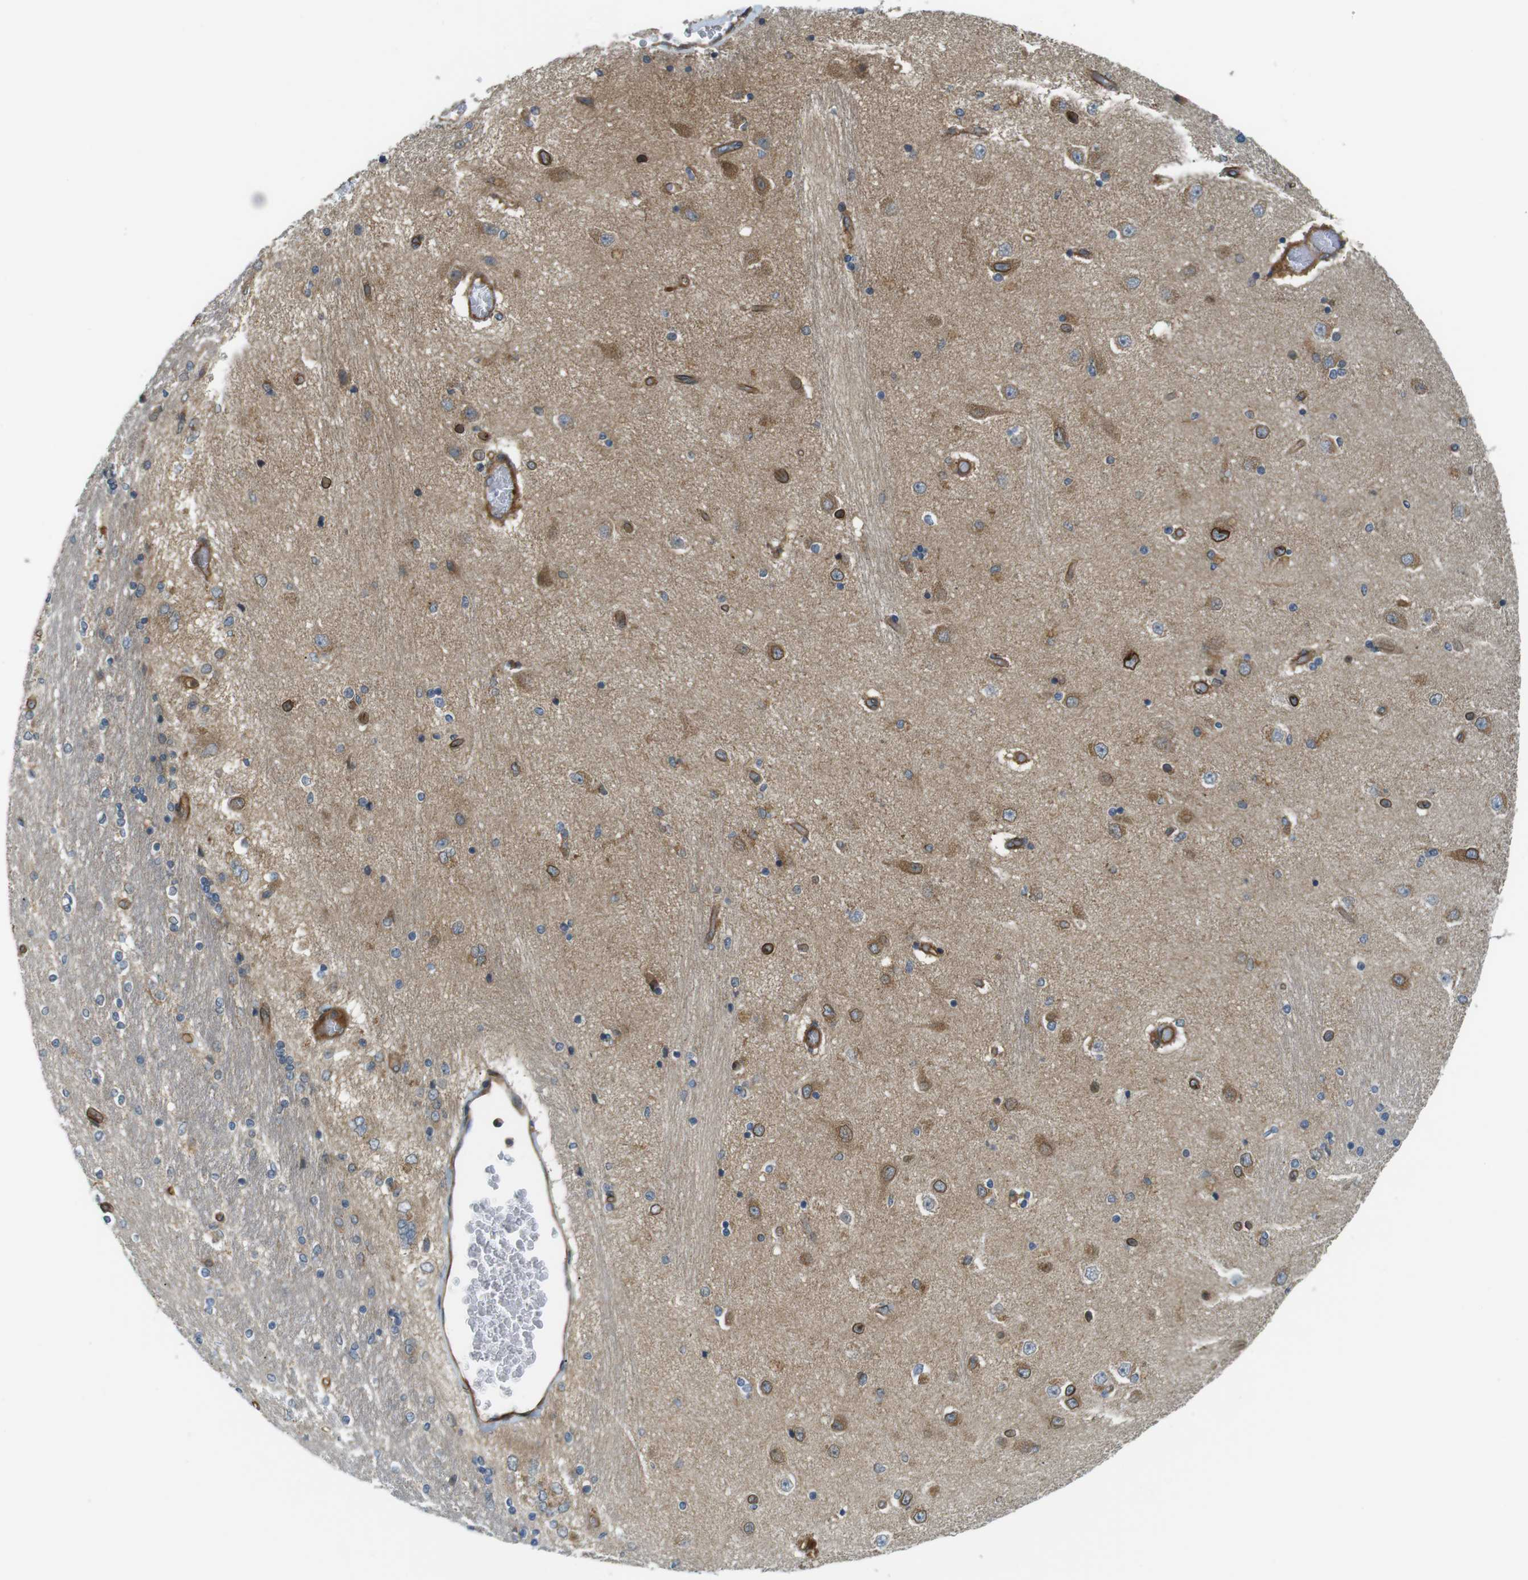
{"staining": {"intensity": "strong", "quantity": "<25%", "location": "cytoplasmic/membranous,nuclear"}, "tissue": "hippocampus", "cell_type": "Glial cells", "image_type": "normal", "snomed": [{"axis": "morphology", "description": "Normal tissue, NOS"}, {"axis": "topography", "description": "Hippocampus"}], "caption": "A high-resolution photomicrograph shows IHC staining of unremarkable hippocampus, which displays strong cytoplasmic/membranous,nuclear expression in about <25% of glial cells.", "gene": "TSC1", "patient": {"sex": "female", "age": 54}}